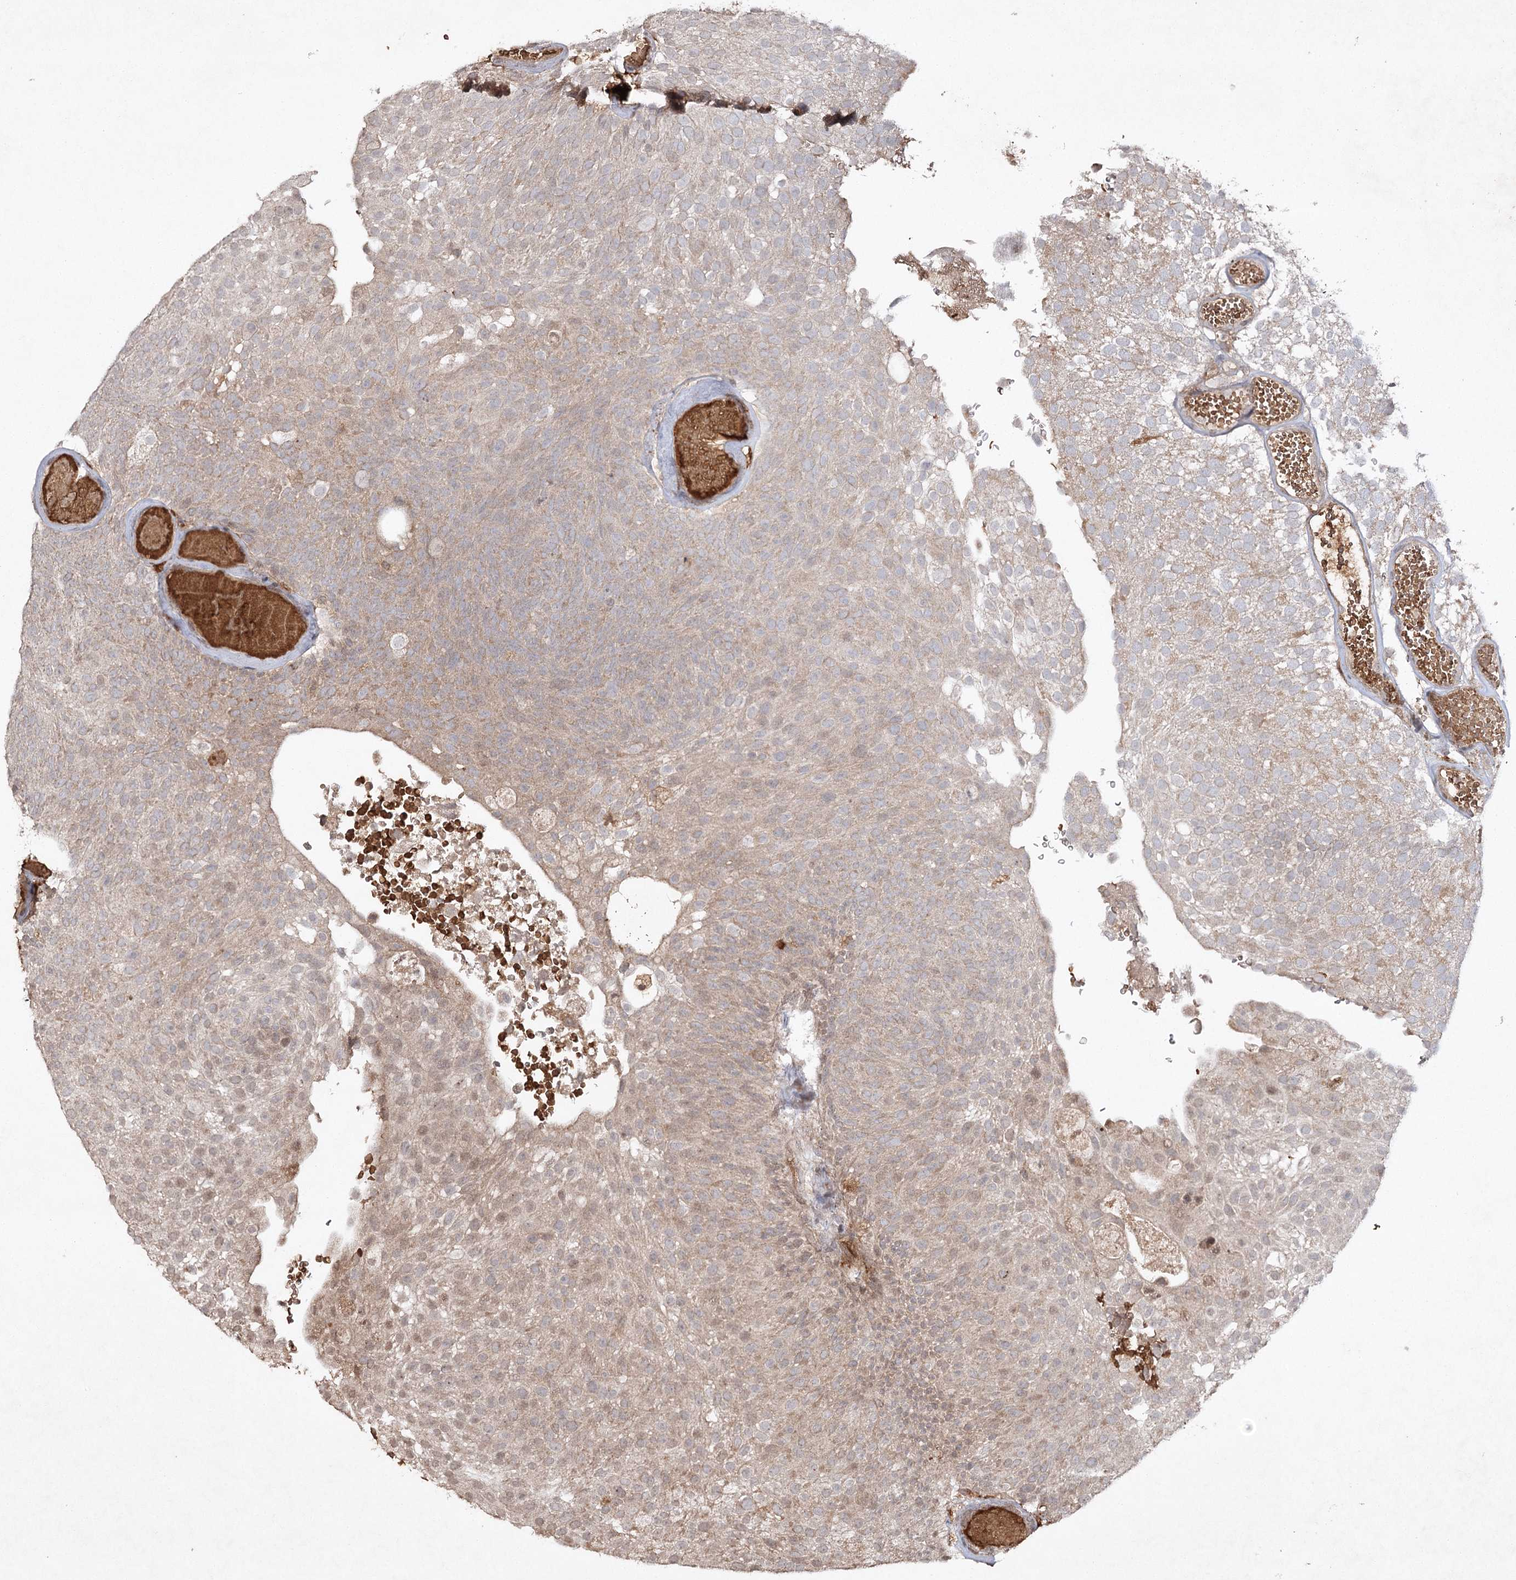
{"staining": {"intensity": "weak", "quantity": "25%-75%", "location": "cytoplasmic/membranous"}, "tissue": "urothelial cancer", "cell_type": "Tumor cells", "image_type": "cancer", "snomed": [{"axis": "morphology", "description": "Urothelial carcinoma, Low grade"}, {"axis": "topography", "description": "Urinary bladder"}], "caption": "Immunohistochemical staining of low-grade urothelial carcinoma reveals low levels of weak cytoplasmic/membranous protein positivity in about 25%-75% of tumor cells.", "gene": "CYP2B6", "patient": {"sex": "male", "age": 78}}